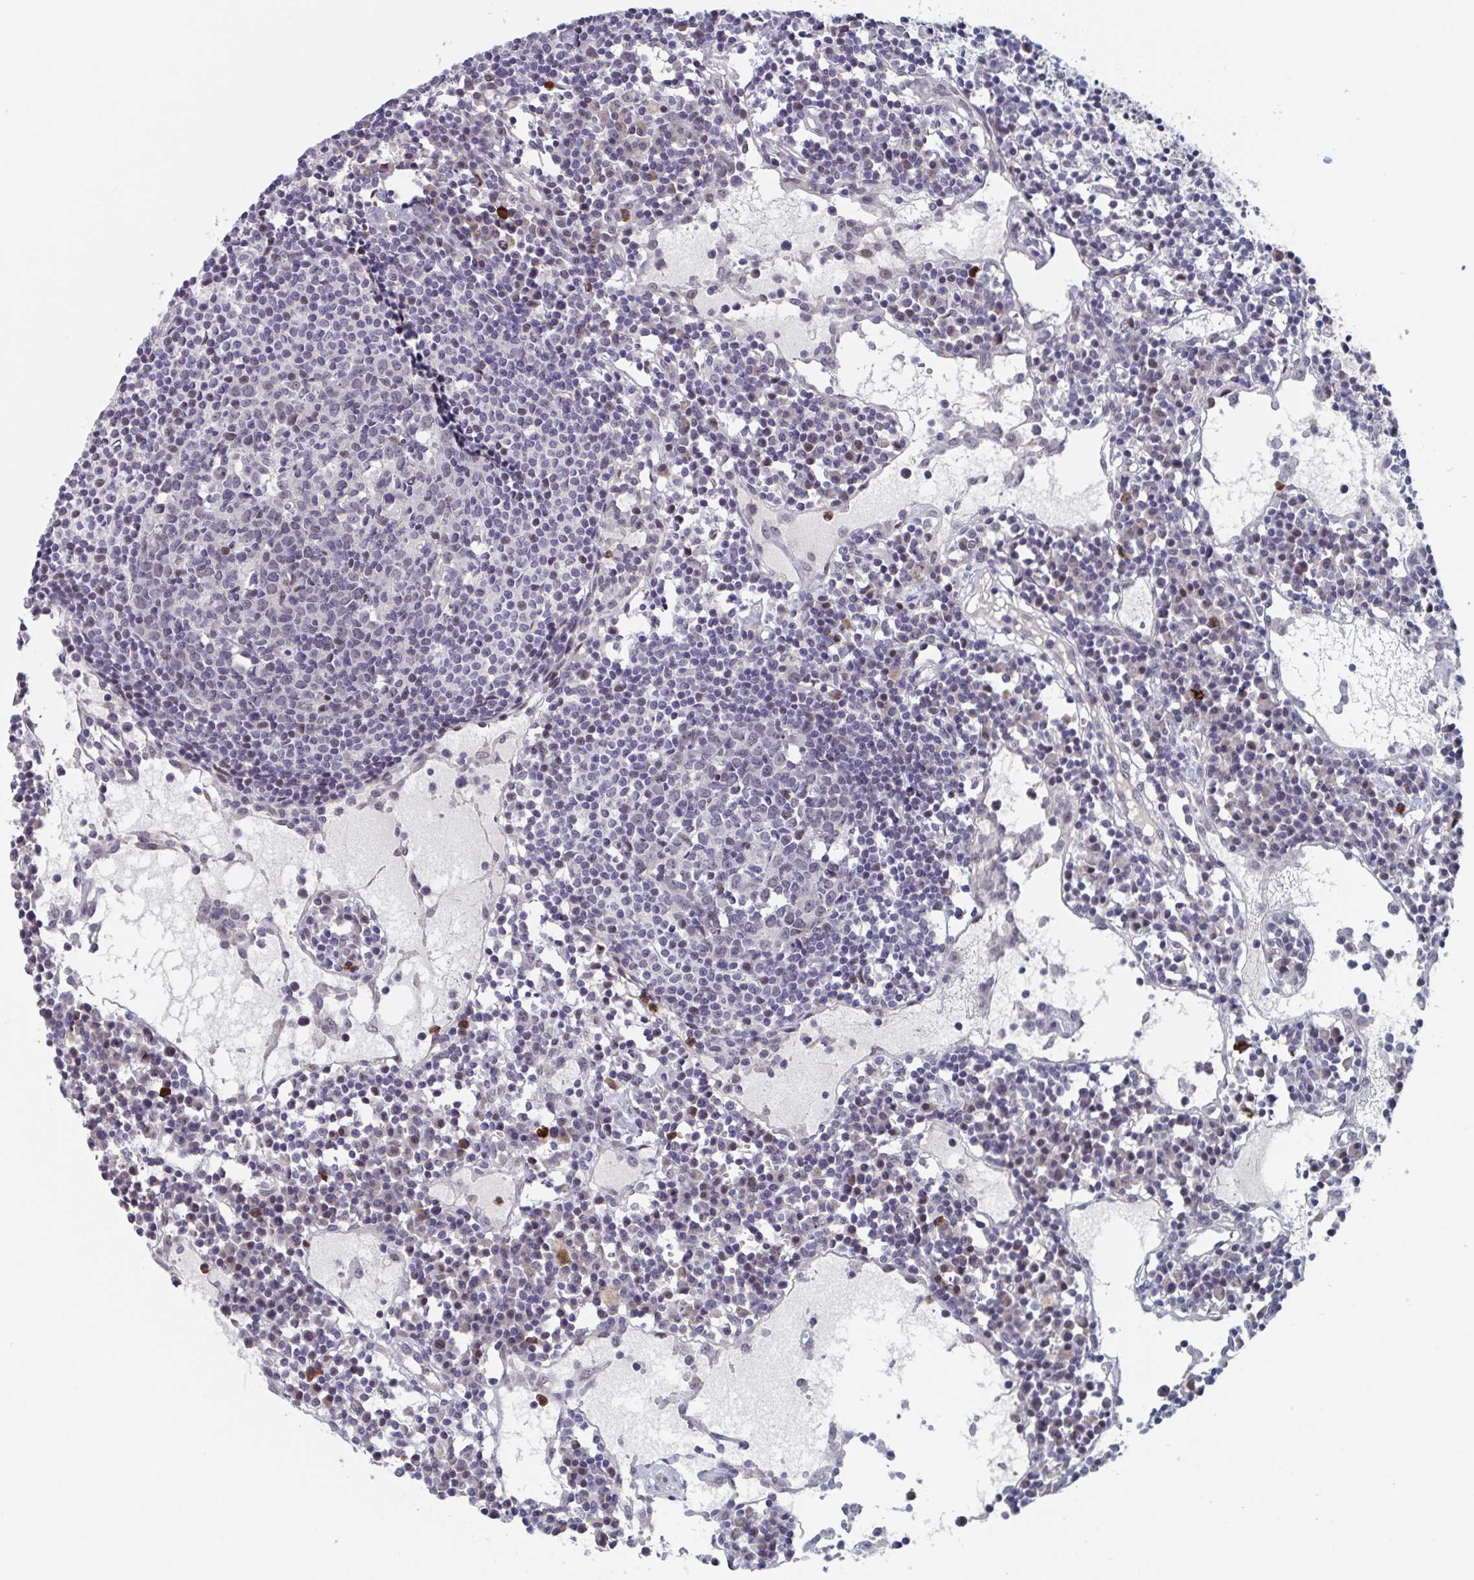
{"staining": {"intensity": "moderate", "quantity": "<25%", "location": "nuclear"}, "tissue": "lymph node", "cell_type": "Germinal center cells", "image_type": "normal", "snomed": [{"axis": "morphology", "description": "Normal tissue, NOS"}, {"axis": "topography", "description": "Lymph node"}], "caption": "Protein staining demonstrates moderate nuclear expression in about <25% of germinal center cells in benign lymph node.", "gene": "RNF212", "patient": {"sex": "female", "age": 78}}